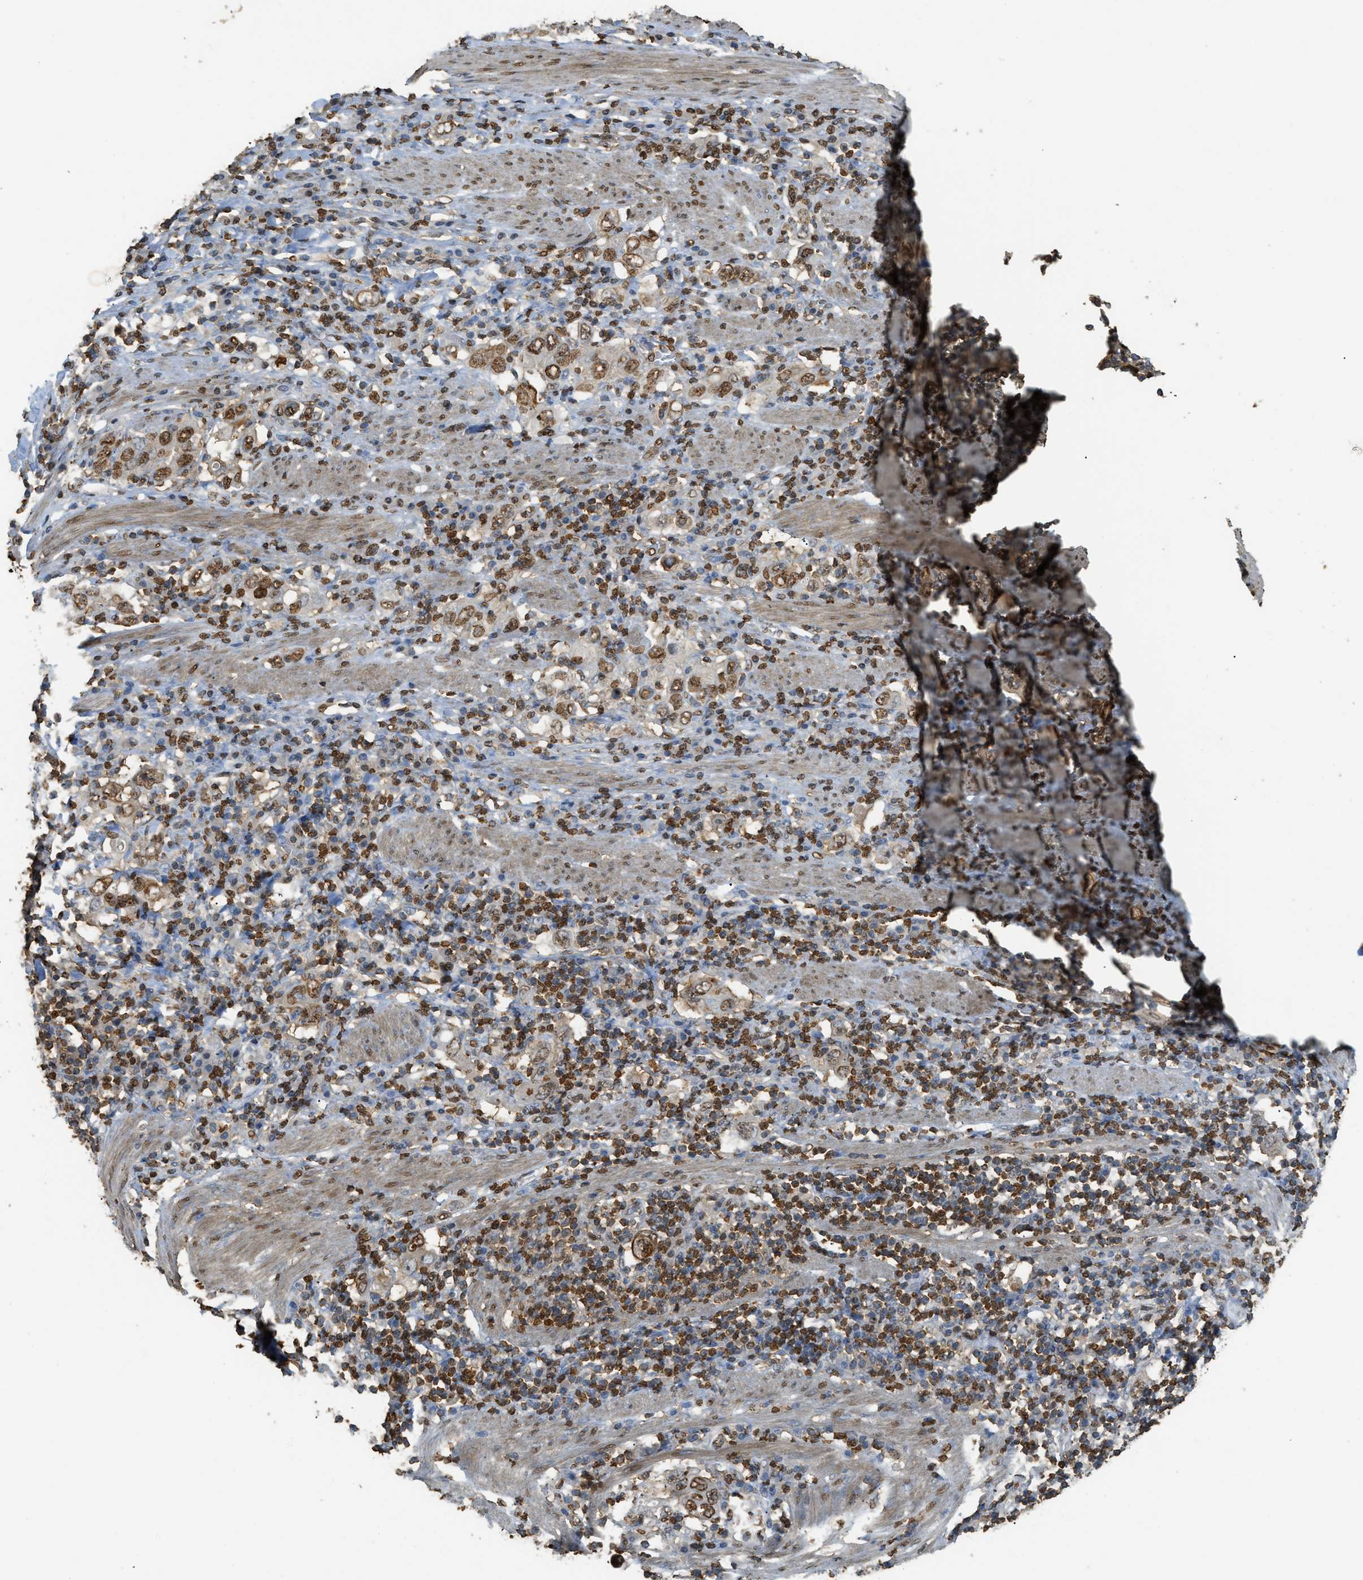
{"staining": {"intensity": "strong", "quantity": ">75%", "location": "nuclear"}, "tissue": "stomach cancer", "cell_type": "Tumor cells", "image_type": "cancer", "snomed": [{"axis": "morphology", "description": "Adenocarcinoma, NOS"}, {"axis": "topography", "description": "Stomach, upper"}], "caption": "Protein expression analysis of adenocarcinoma (stomach) demonstrates strong nuclear staining in about >75% of tumor cells. The staining was performed using DAB (3,3'-diaminobenzidine), with brown indicating positive protein expression. Nuclei are stained blue with hematoxylin.", "gene": "NR5A2", "patient": {"sex": "male", "age": 62}}